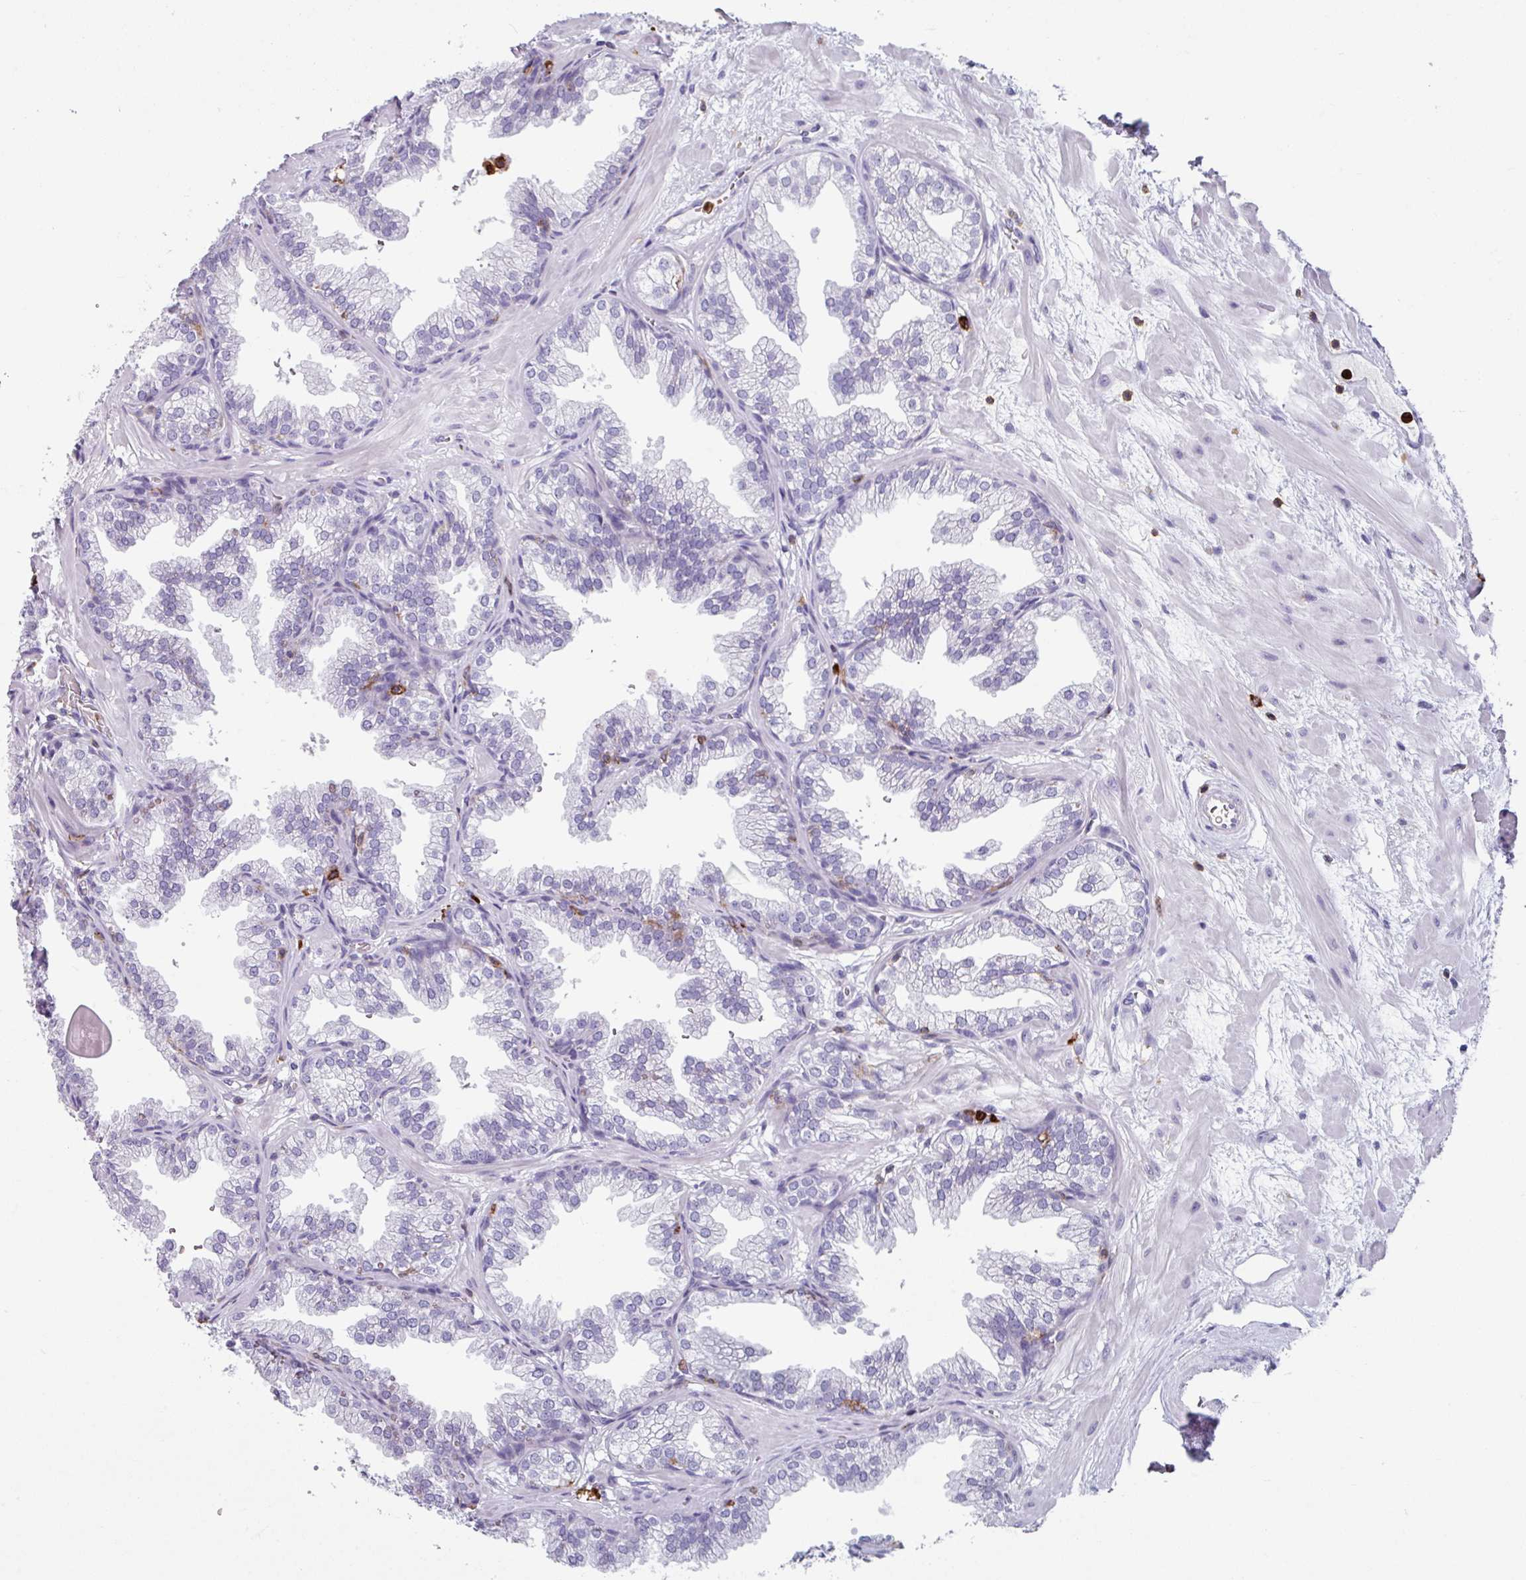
{"staining": {"intensity": "negative", "quantity": "none", "location": "none"}, "tissue": "prostate", "cell_type": "Glandular cells", "image_type": "normal", "snomed": [{"axis": "morphology", "description": "Normal tissue, NOS"}, {"axis": "topography", "description": "Prostate"}], "caption": "This is an immunohistochemistry image of normal prostate. There is no staining in glandular cells.", "gene": "EXOSC5", "patient": {"sex": "male", "age": 37}}